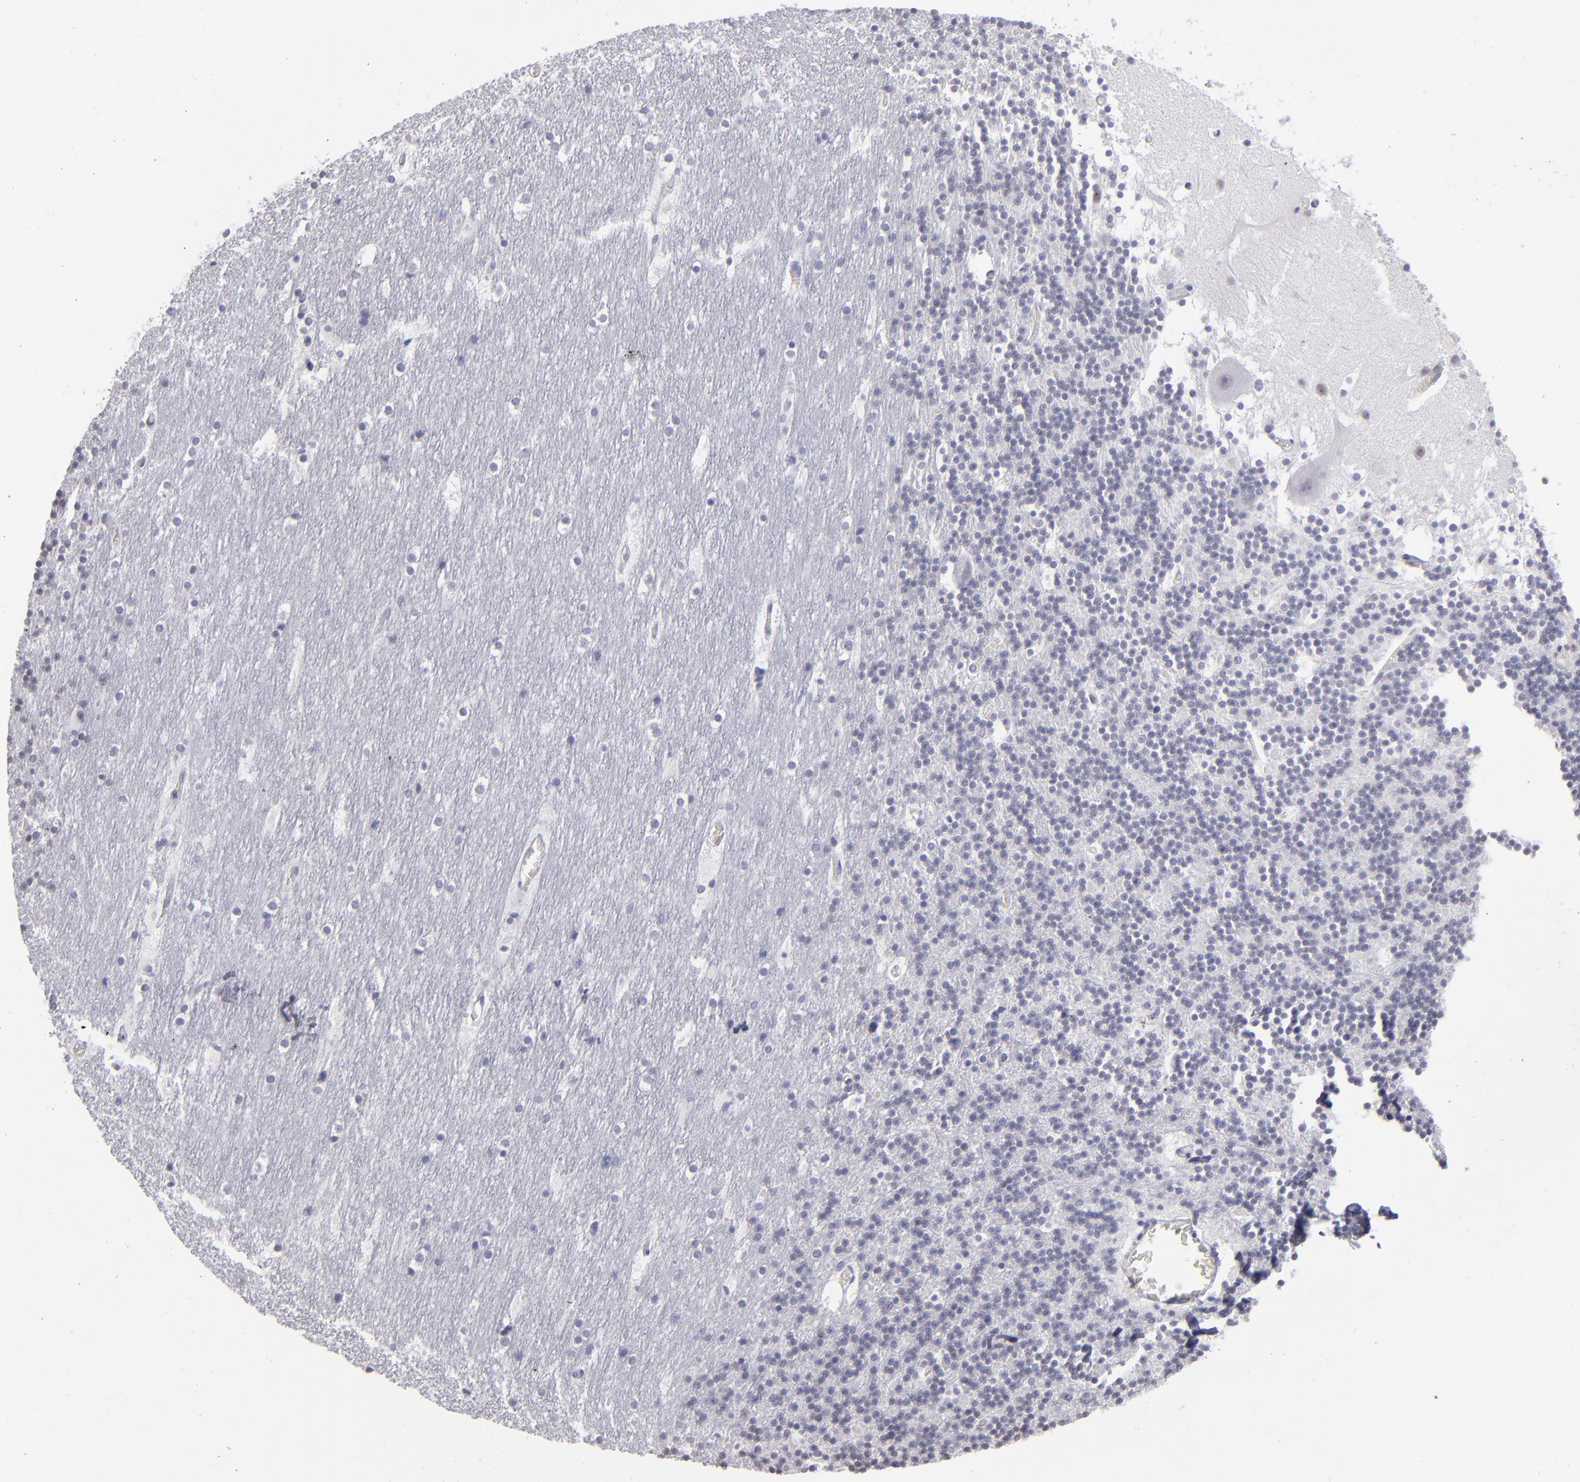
{"staining": {"intensity": "negative", "quantity": "none", "location": "none"}, "tissue": "cerebellum", "cell_type": "Cells in granular layer", "image_type": "normal", "snomed": [{"axis": "morphology", "description": "Normal tissue, NOS"}, {"axis": "topography", "description": "Cerebellum"}], "caption": "A high-resolution image shows IHC staining of unremarkable cerebellum, which reveals no significant expression in cells in granular layer.", "gene": "ALDOB", "patient": {"sex": "male", "age": 45}}